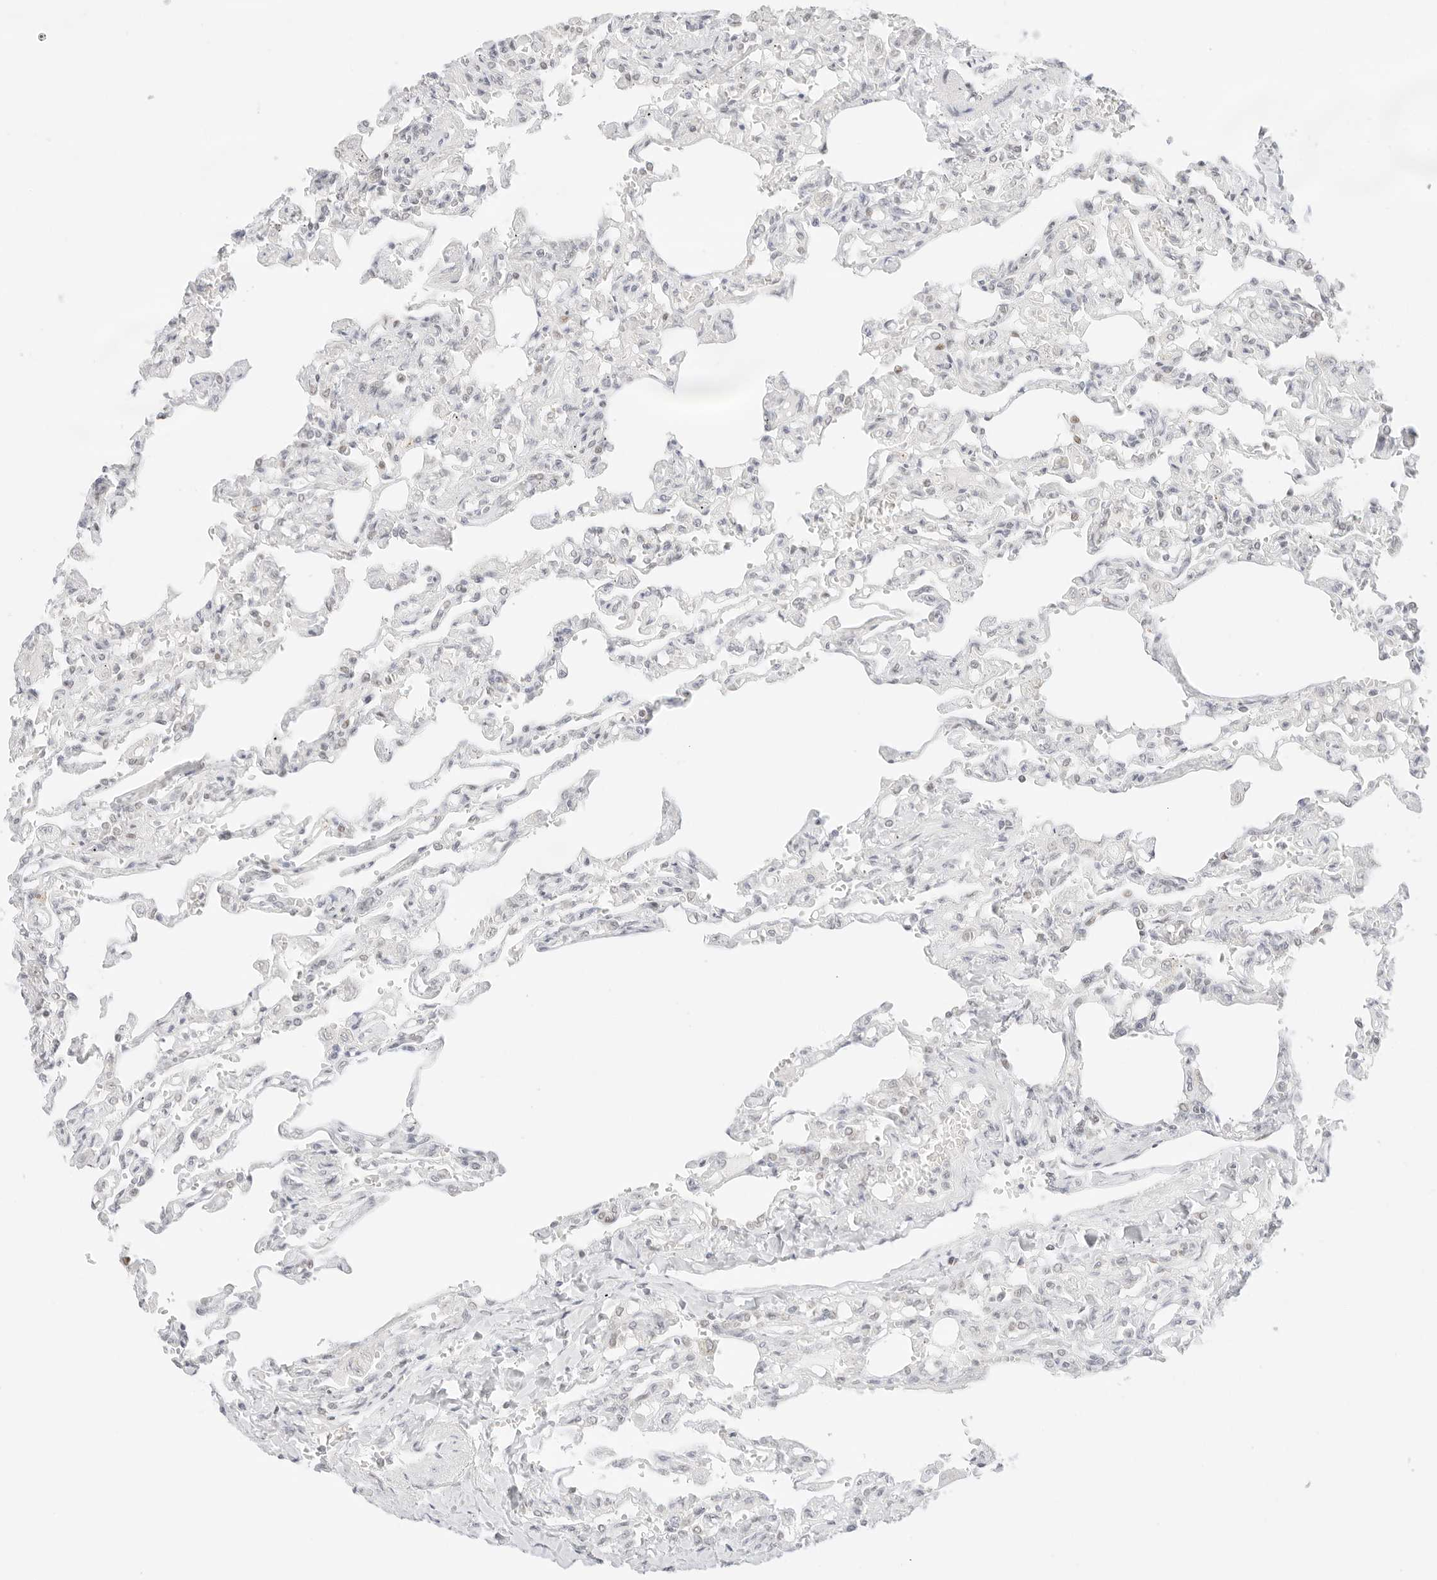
{"staining": {"intensity": "negative", "quantity": "none", "location": "none"}, "tissue": "lung", "cell_type": "Alveolar cells", "image_type": "normal", "snomed": [{"axis": "morphology", "description": "Normal tissue, NOS"}, {"axis": "topography", "description": "Lung"}], "caption": "Human lung stained for a protein using immunohistochemistry displays no expression in alveolar cells.", "gene": "GNAS", "patient": {"sex": "male", "age": 21}}